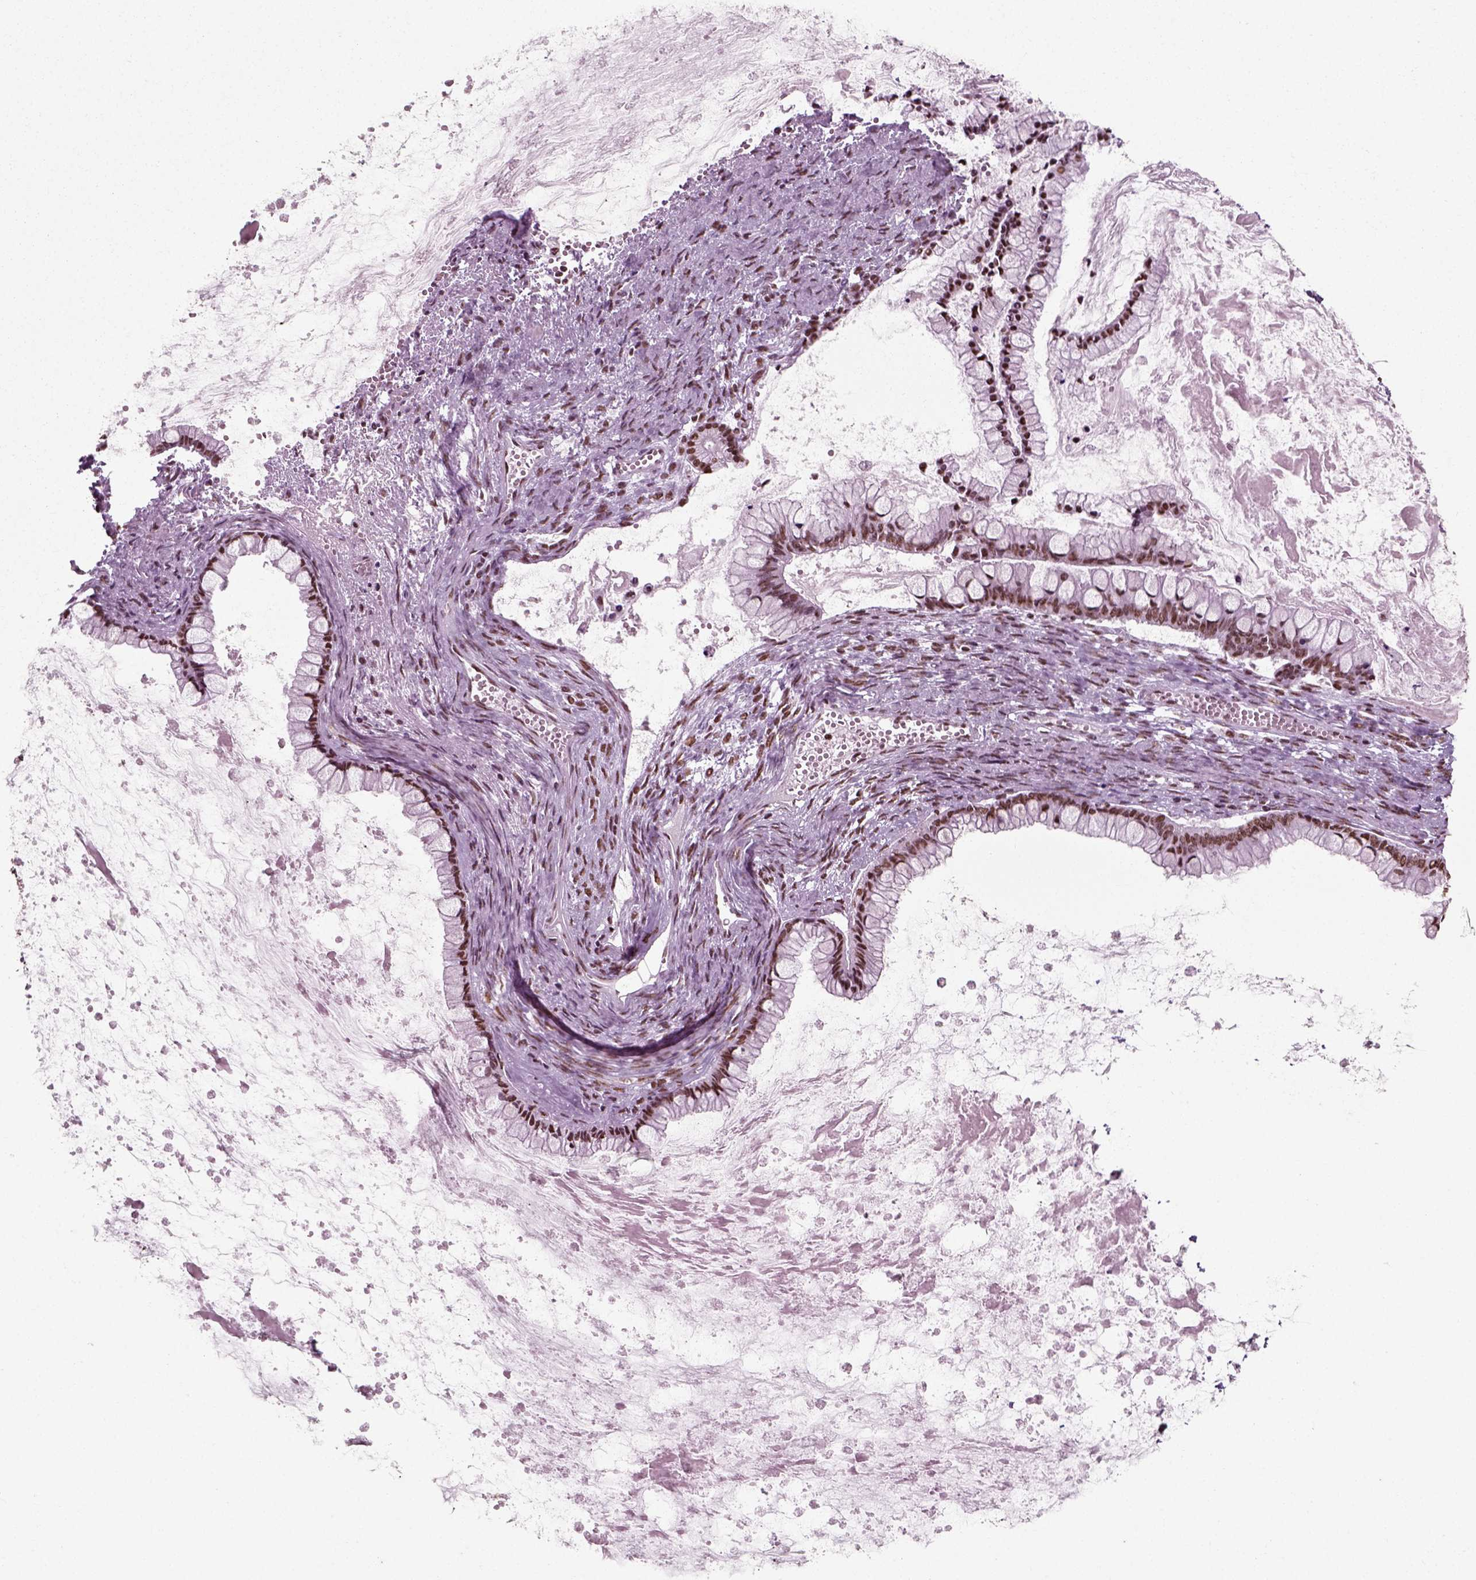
{"staining": {"intensity": "strong", "quantity": "25%-75%", "location": "nuclear"}, "tissue": "ovarian cancer", "cell_type": "Tumor cells", "image_type": "cancer", "snomed": [{"axis": "morphology", "description": "Cystadenocarcinoma, mucinous, NOS"}, {"axis": "topography", "description": "Ovary"}], "caption": "Ovarian cancer (mucinous cystadenocarcinoma) stained with DAB (3,3'-diaminobenzidine) immunohistochemistry (IHC) shows high levels of strong nuclear positivity in approximately 25%-75% of tumor cells.", "gene": "POLR1H", "patient": {"sex": "female", "age": 67}}